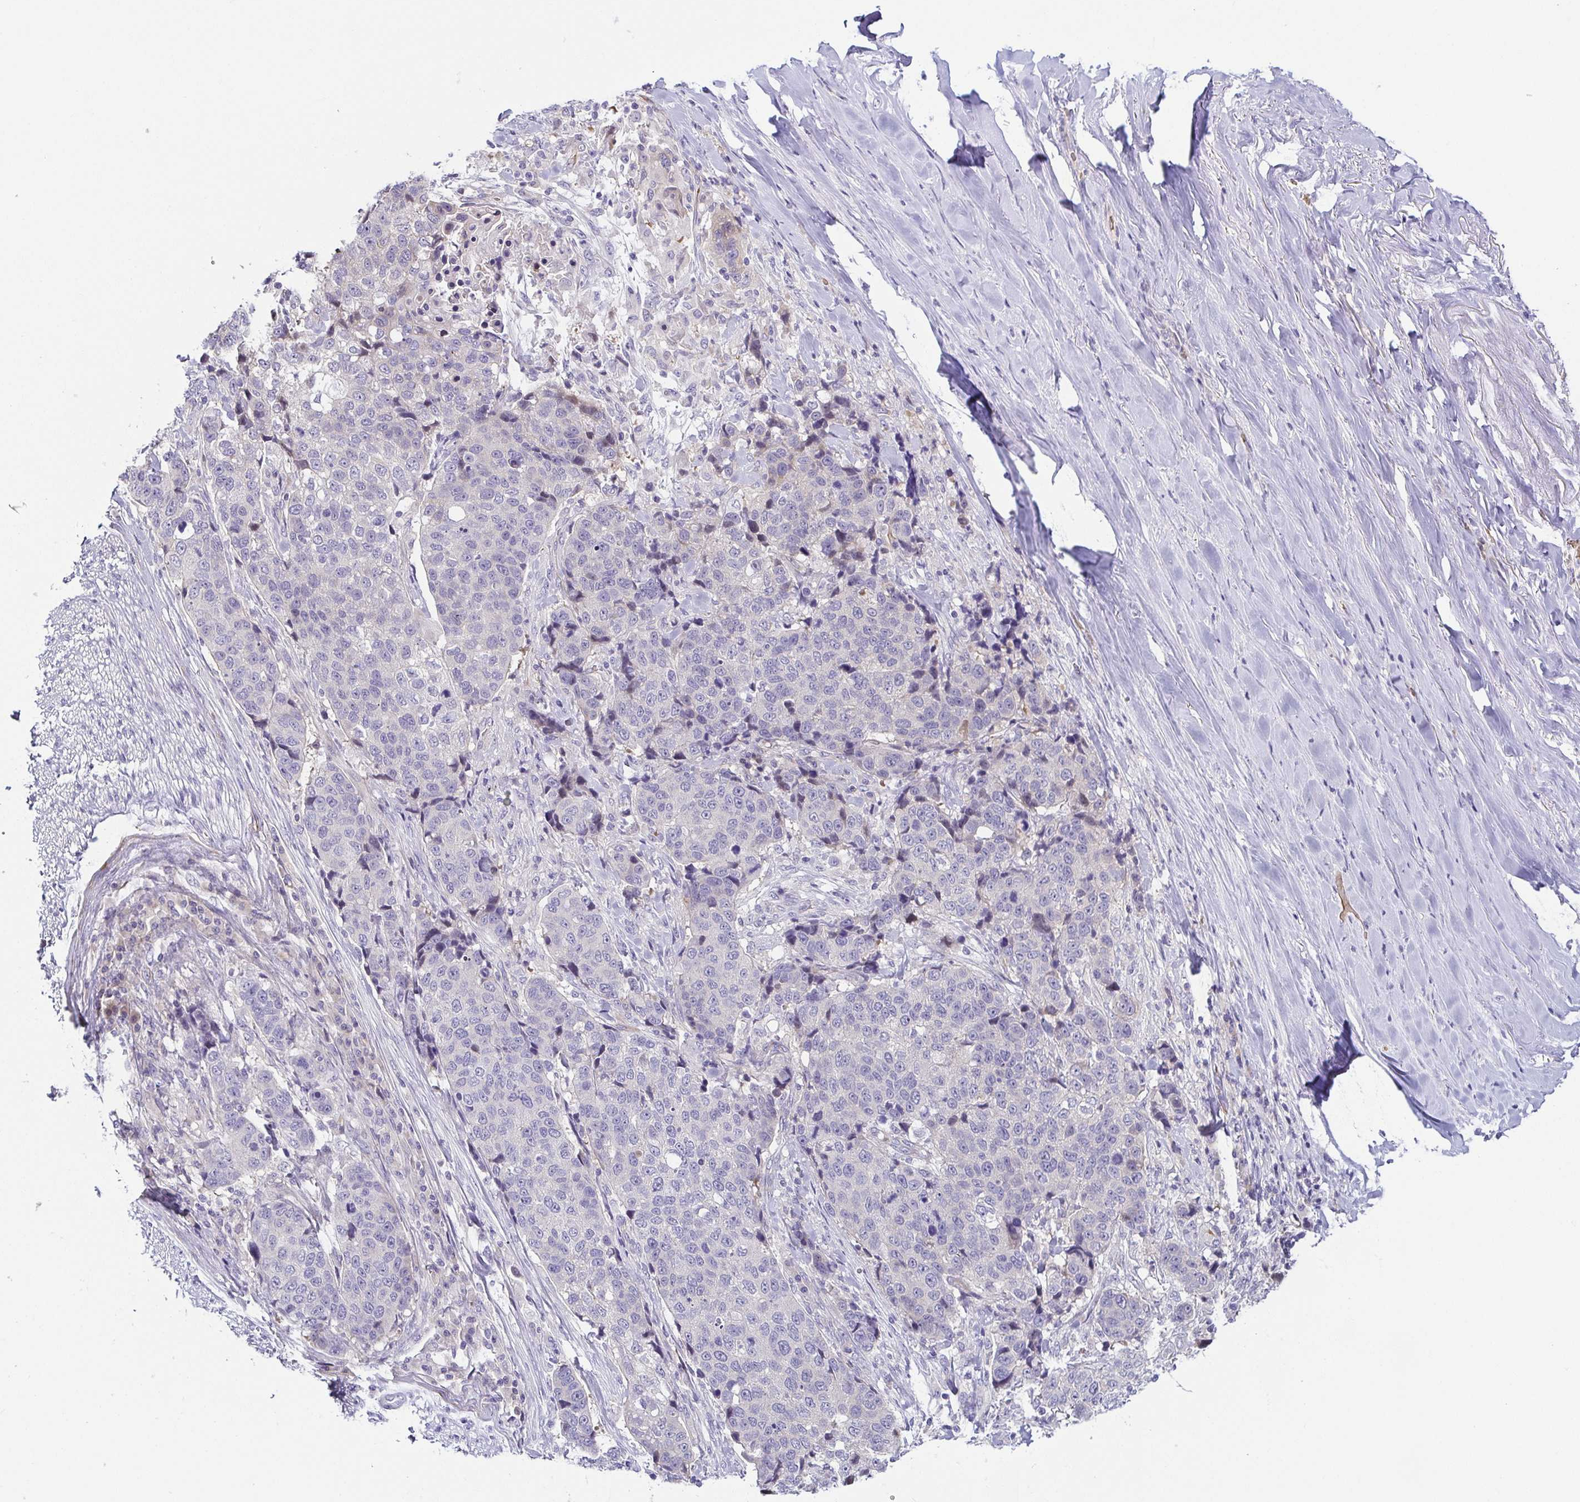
{"staining": {"intensity": "negative", "quantity": "none", "location": "none"}, "tissue": "lung cancer", "cell_type": "Tumor cells", "image_type": "cancer", "snomed": [{"axis": "morphology", "description": "Squamous cell carcinoma, NOS"}, {"axis": "topography", "description": "Lymph node"}, {"axis": "topography", "description": "Lung"}], "caption": "Tumor cells show no significant positivity in lung cancer (squamous cell carcinoma). (DAB immunohistochemistry, high magnification).", "gene": "FAM162B", "patient": {"sex": "male", "age": 61}}